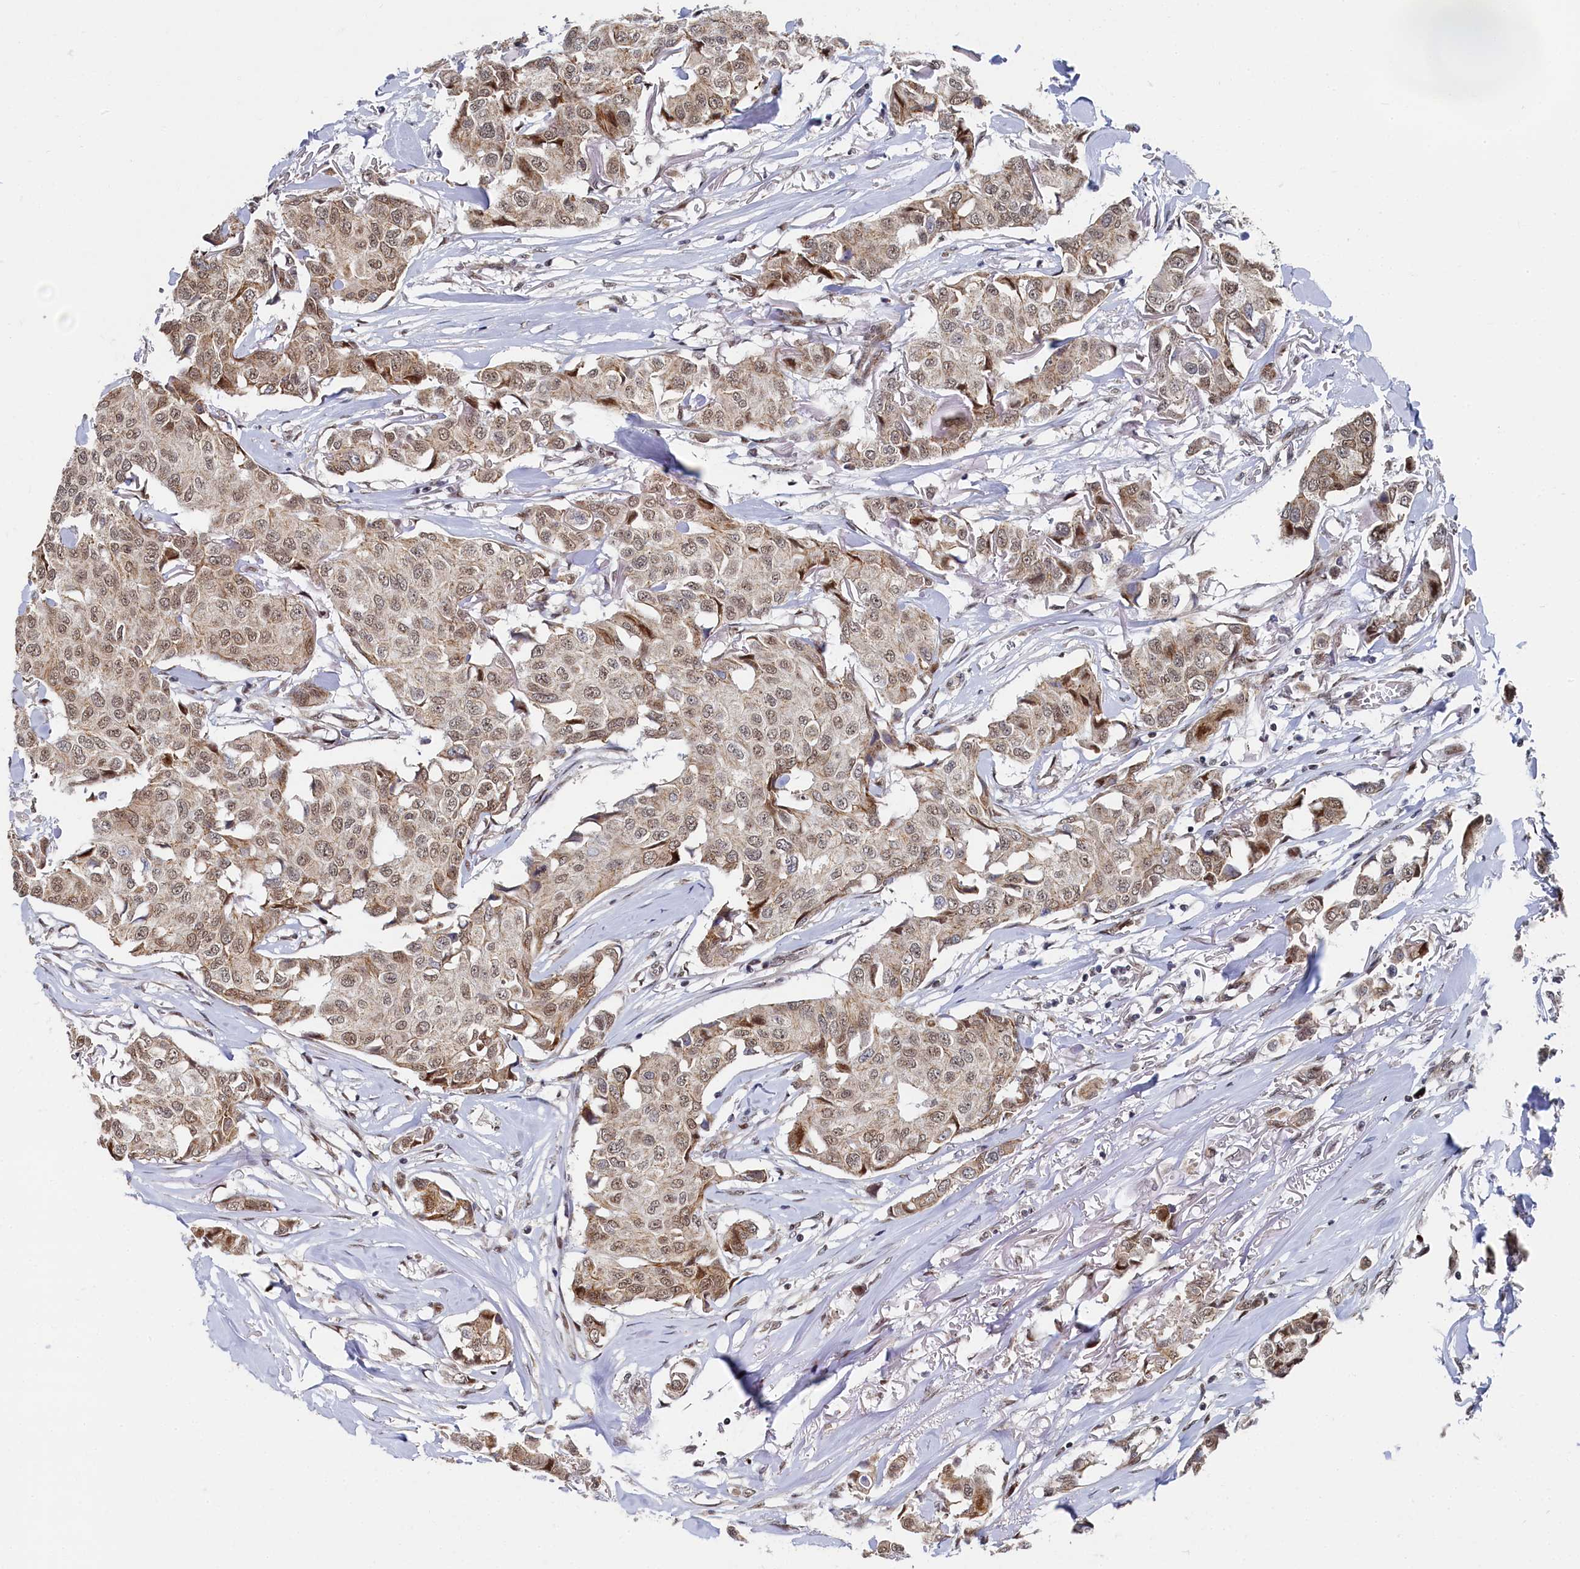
{"staining": {"intensity": "moderate", "quantity": ">75%", "location": "cytoplasmic/membranous,nuclear"}, "tissue": "breast cancer", "cell_type": "Tumor cells", "image_type": "cancer", "snomed": [{"axis": "morphology", "description": "Duct carcinoma"}, {"axis": "topography", "description": "Breast"}], "caption": "DAB (3,3'-diaminobenzidine) immunohistochemical staining of human breast cancer shows moderate cytoplasmic/membranous and nuclear protein staining in approximately >75% of tumor cells. The staining was performed using DAB, with brown indicating positive protein expression. Nuclei are stained blue with hematoxylin.", "gene": "BUB3", "patient": {"sex": "female", "age": 80}}